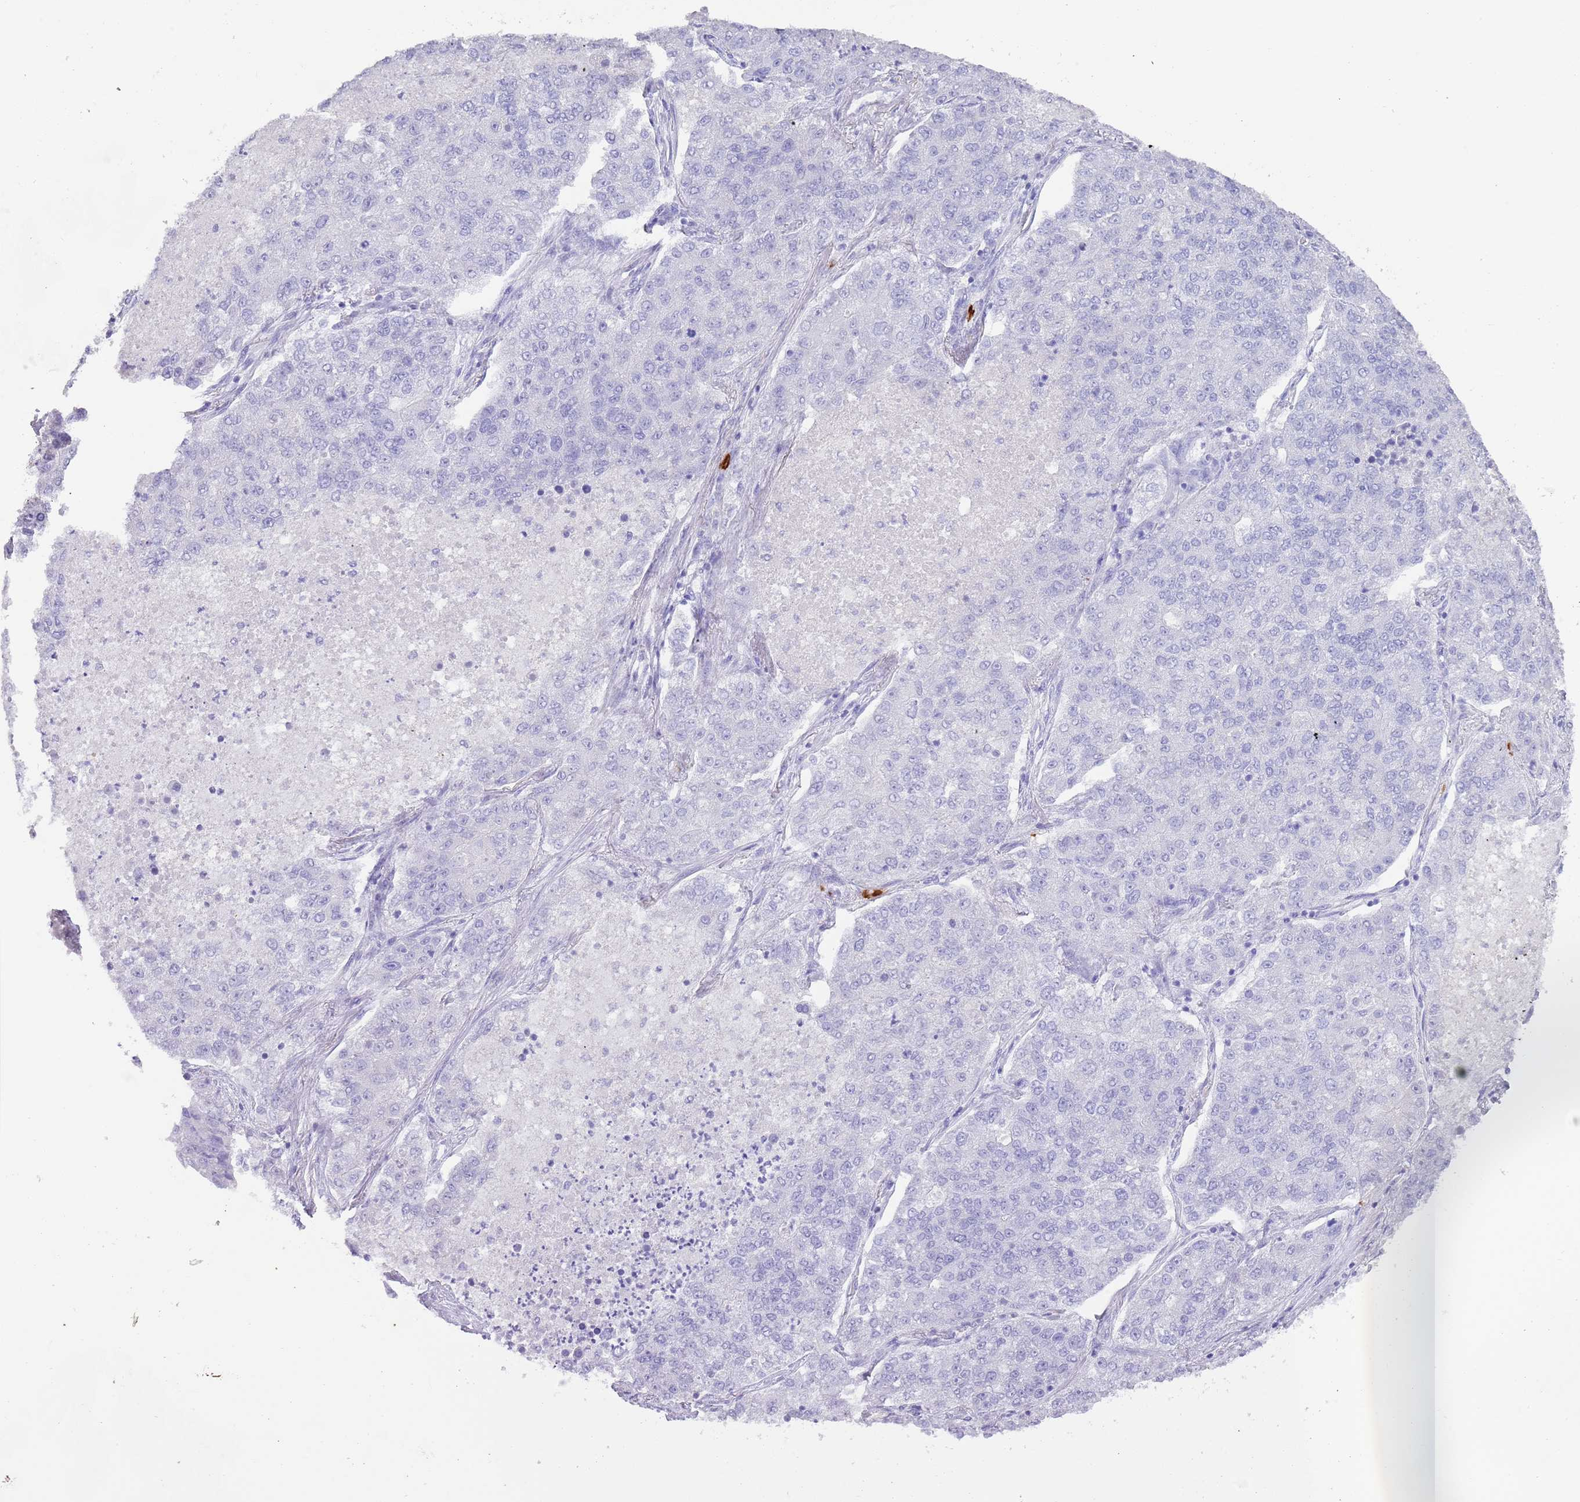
{"staining": {"intensity": "negative", "quantity": "none", "location": "none"}, "tissue": "lung cancer", "cell_type": "Tumor cells", "image_type": "cancer", "snomed": [{"axis": "morphology", "description": "Adenocarcinoma, NOS"}, {"axis": "topography", "description": "Lung"}], "caption": "This micrograph is of lung cancer (adenocarcinoma) stained with IHC to label a protein in brown with the nuclei are counter-stained blue. There is no positivity in tumor cells. (Stains: DAB immunohistochemistry with hematoxylin counter stain, Microscopy: brightfield microscopy at high magnification).", "gene": "MYADML2", "patient": {"sex": "male", "age": 49}}